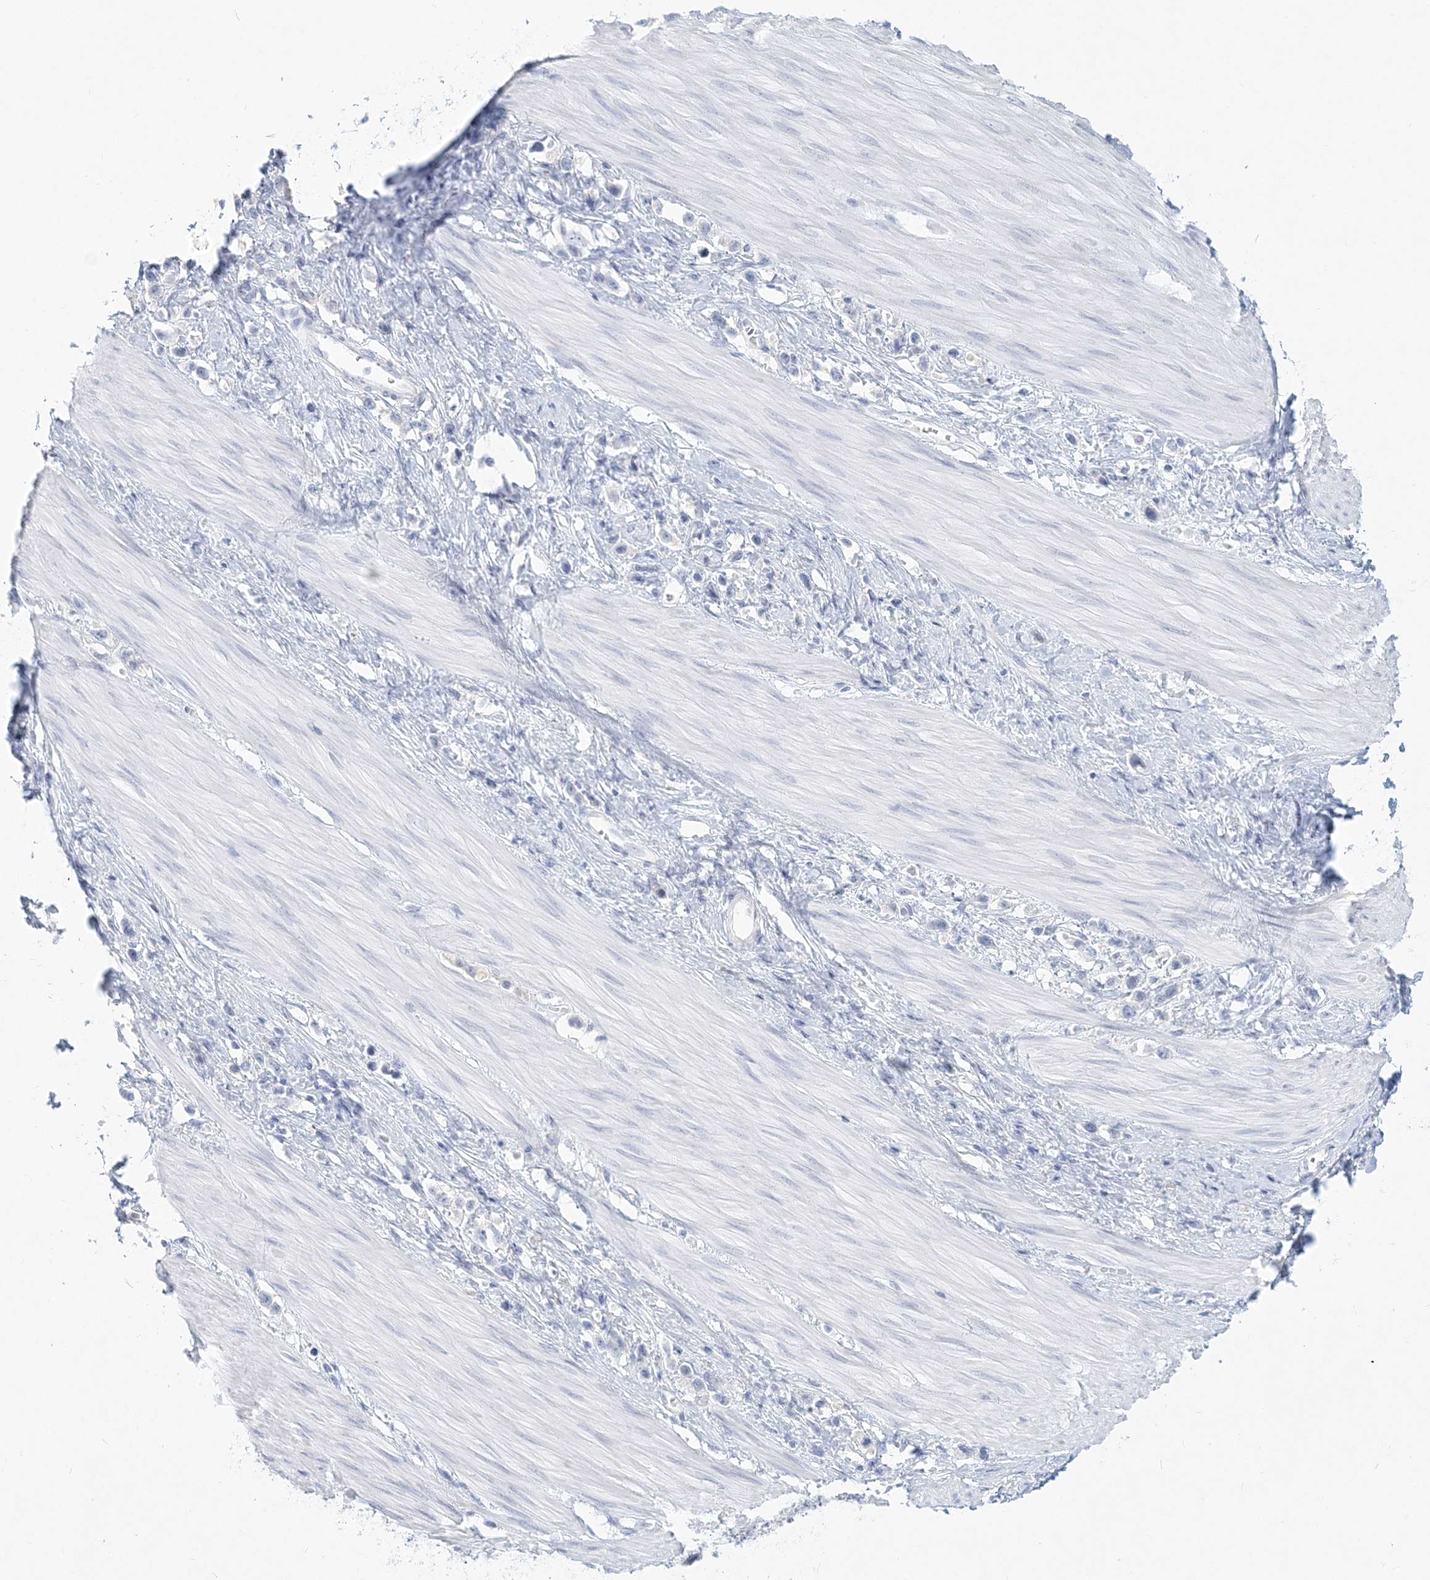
{"staining": {"intensity": "negative", "quantity": "none", "location": "none"}, "tissue": "stomach cancer", "cell_type": "Tumor cells", "image_type": "cancer", "snomed": [{"axis": "morphology", "description": "Adenocarcinoma, NOS"}, {"axis": "topography", "description": "Stomach"}], "caption": "Tumor cells are negative for brown protein staining in stomach adenocarcinoma.", "gene": "CSN1S1", "patient": {"sex": "female", "age": 65}}